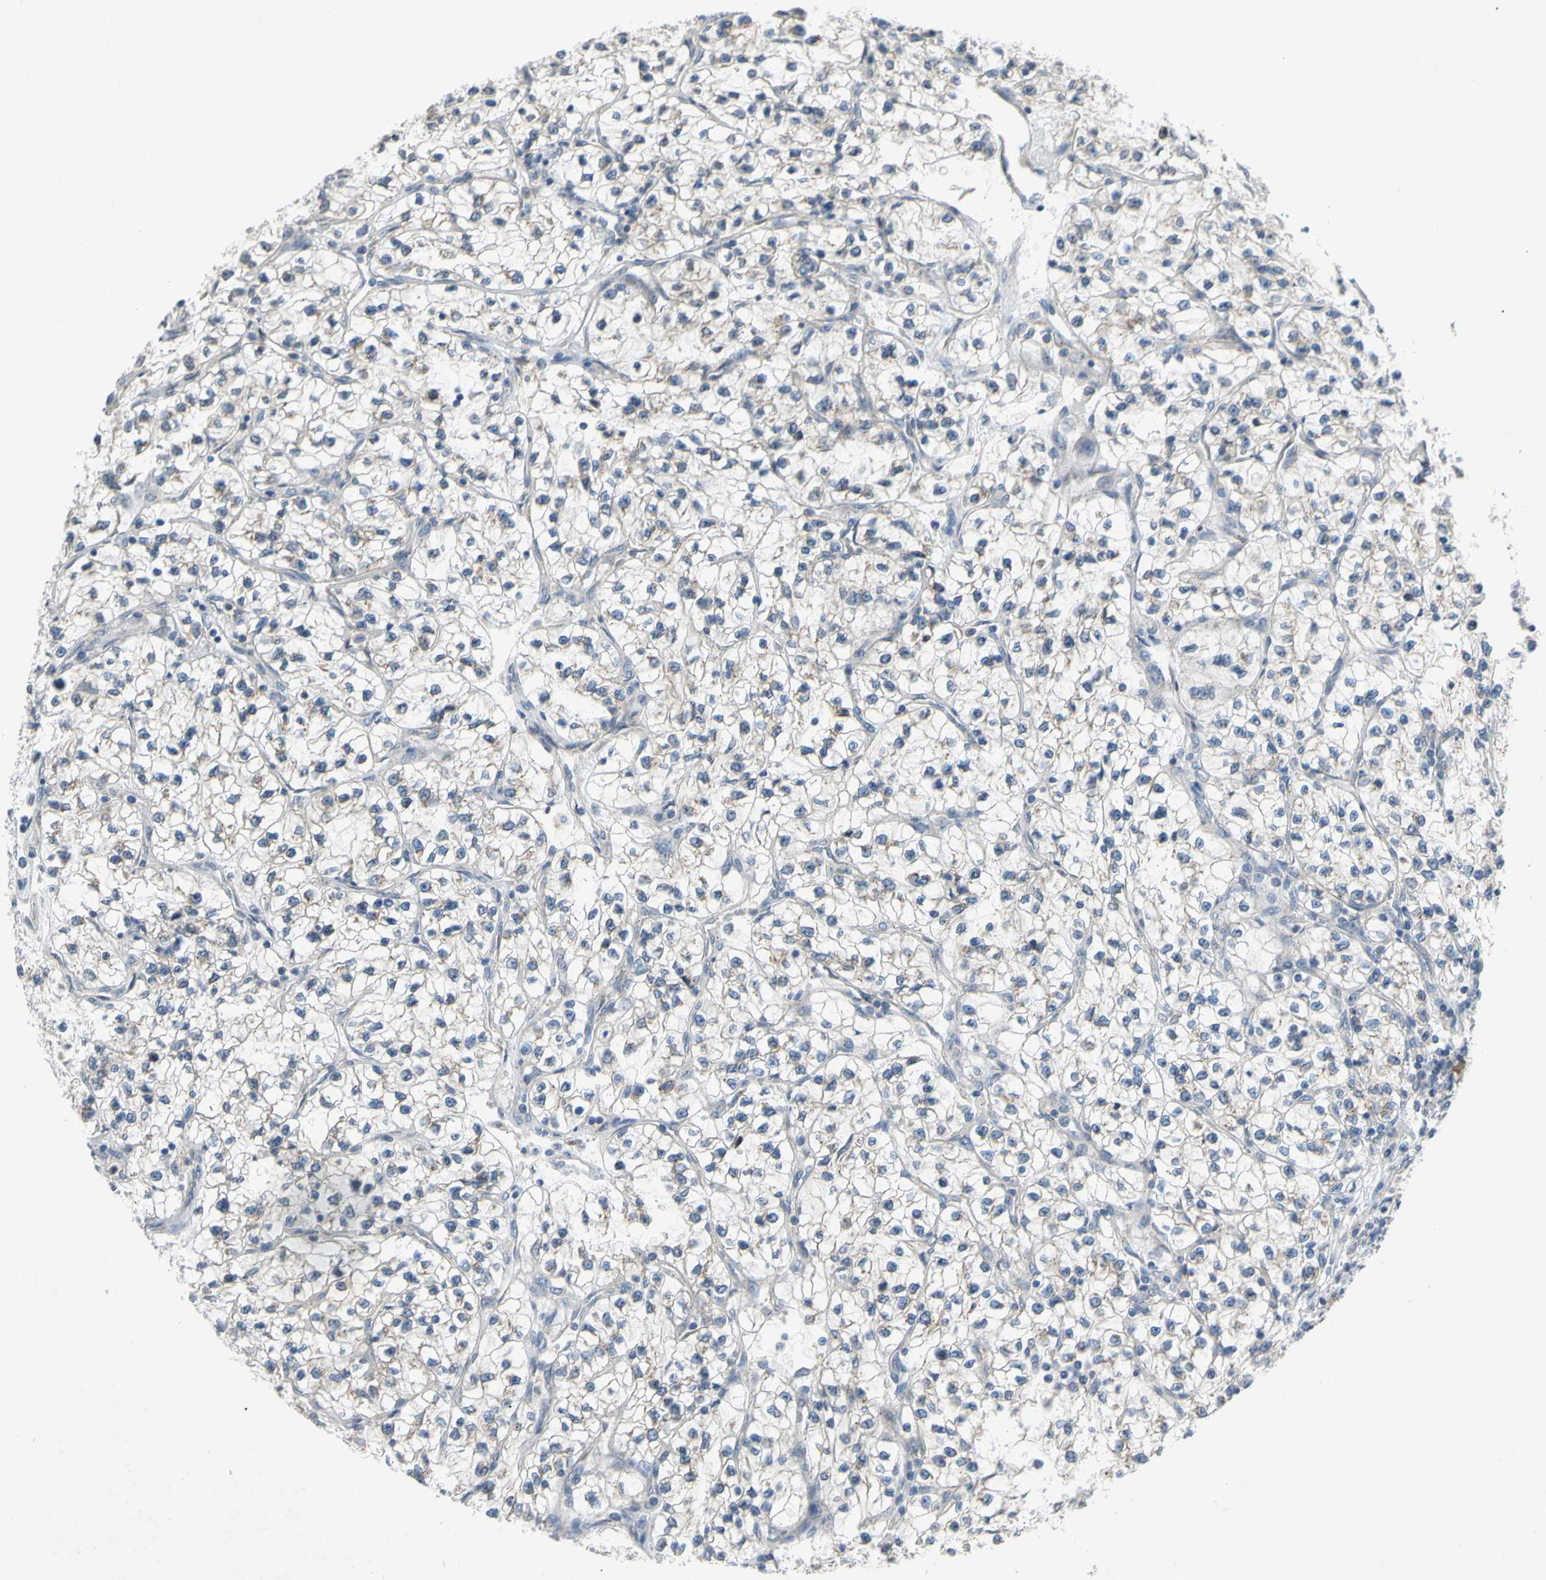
{"staining": {"intensity": "negative", "quantity": "none", "location": "none"}, "tissue": "renal cancer", "cell_type": "Tumor cells", "image_type": "cancer", "snomed": [{"axis": "morphology", "description": "Adenocarcinoma, NOS"}, {"axis": "topography", "description": "Kidney"}], "caption": "A high-resolution image shows immunohistochemistry (IHC) staining of adenocarcinoma (renal), which displays no significant expression in tumor cells.", "gene": "ADD2", "patient": {"sex": "female", "age": 57}}